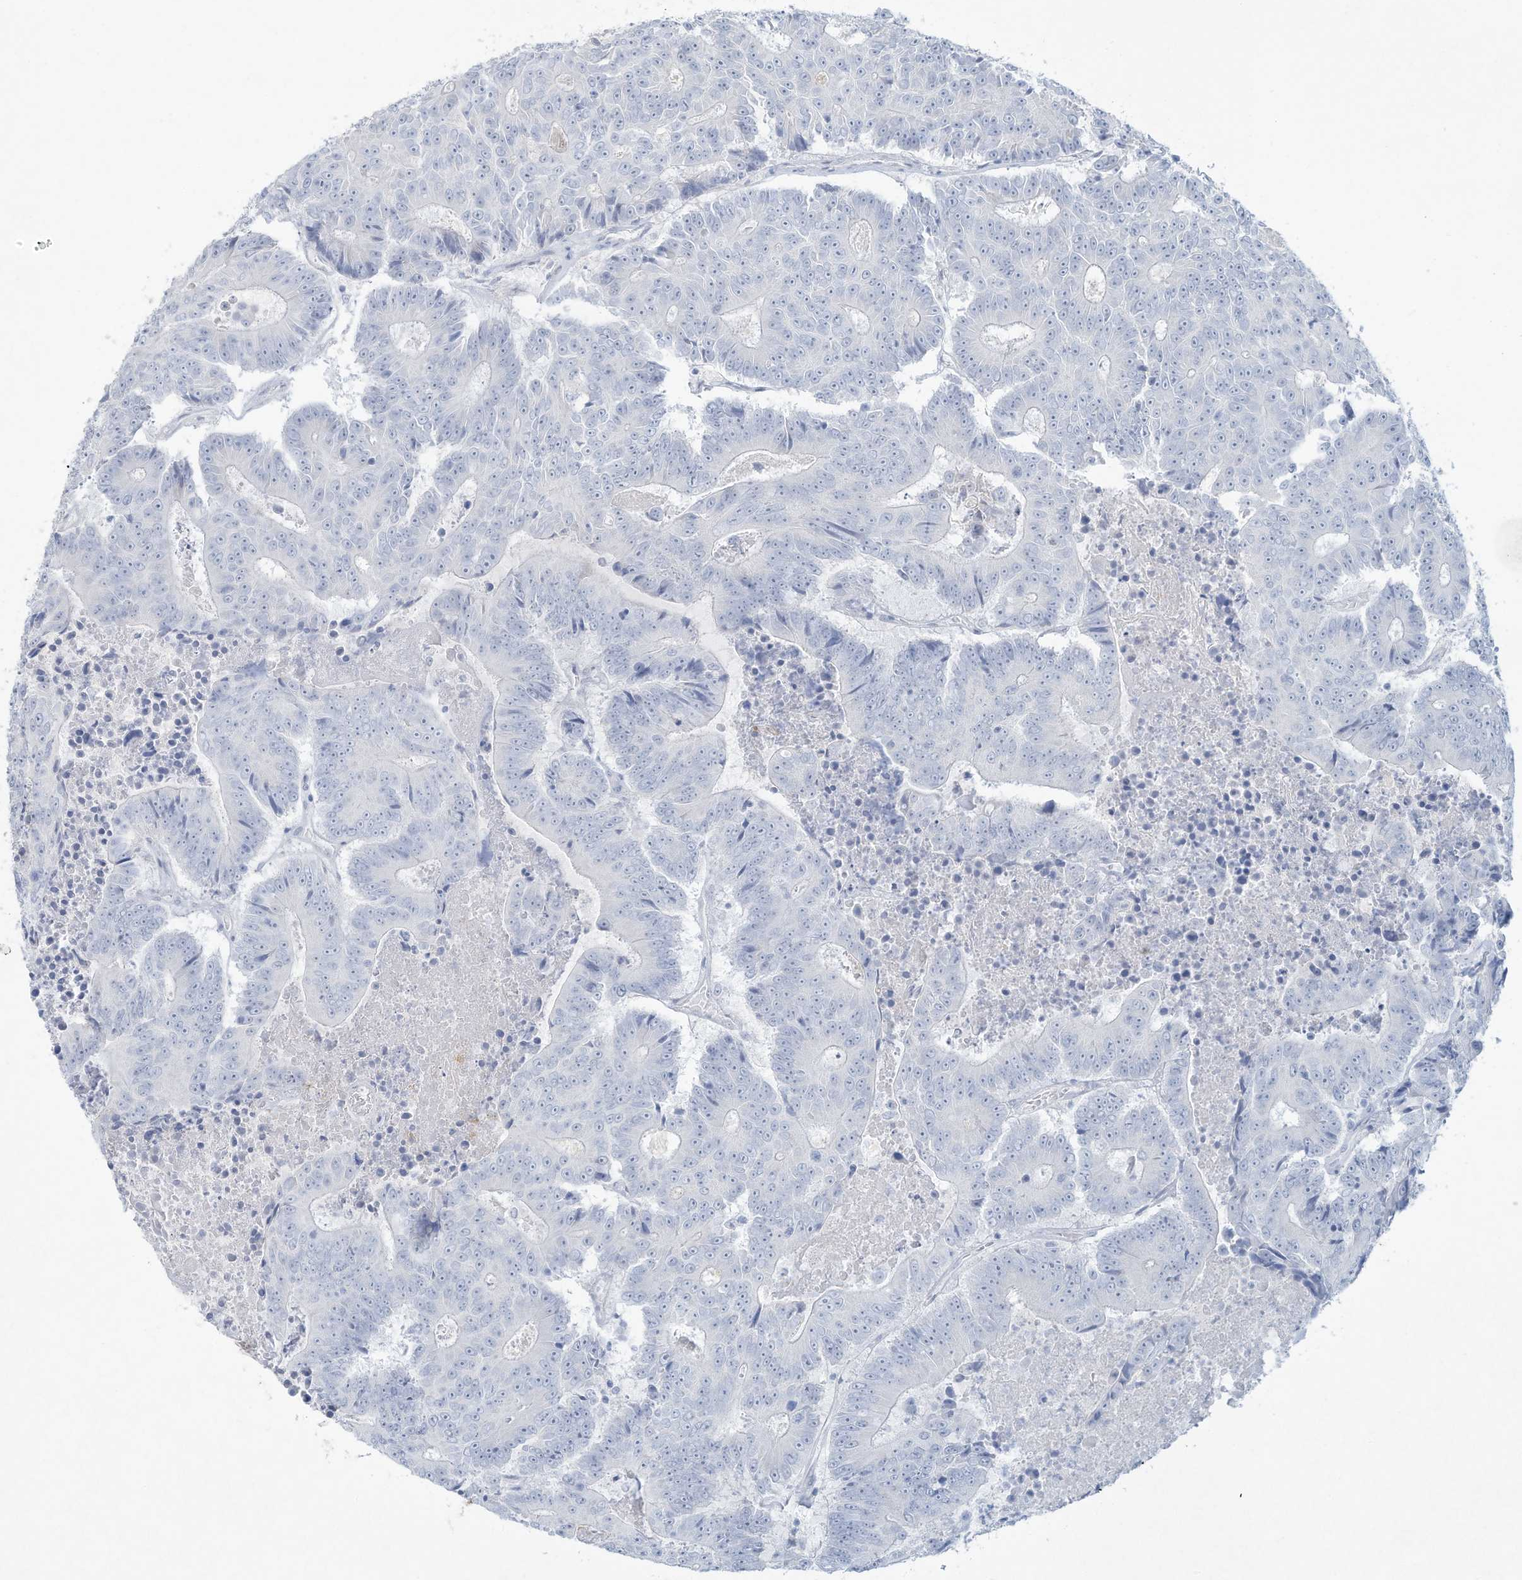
{"staining": {"intensity": "negative", "quantity": "none", "location": "none"}, "tissue": "colorectal cancer", "cell_type": "Tumor cells", "image_type": "cancer", "snomed": [{"axis": "morphology", "description": "Adenocarcinoma, NOS"}, {"axis": "topography", "description": "Colon"}], "caption": "Micrograph shows no protein positivity in tumor cells of colorectal cancer (adenocarcinoma) tissue.", "gene": "PAX6", "patient": {"sex": "male", "age": 83}}